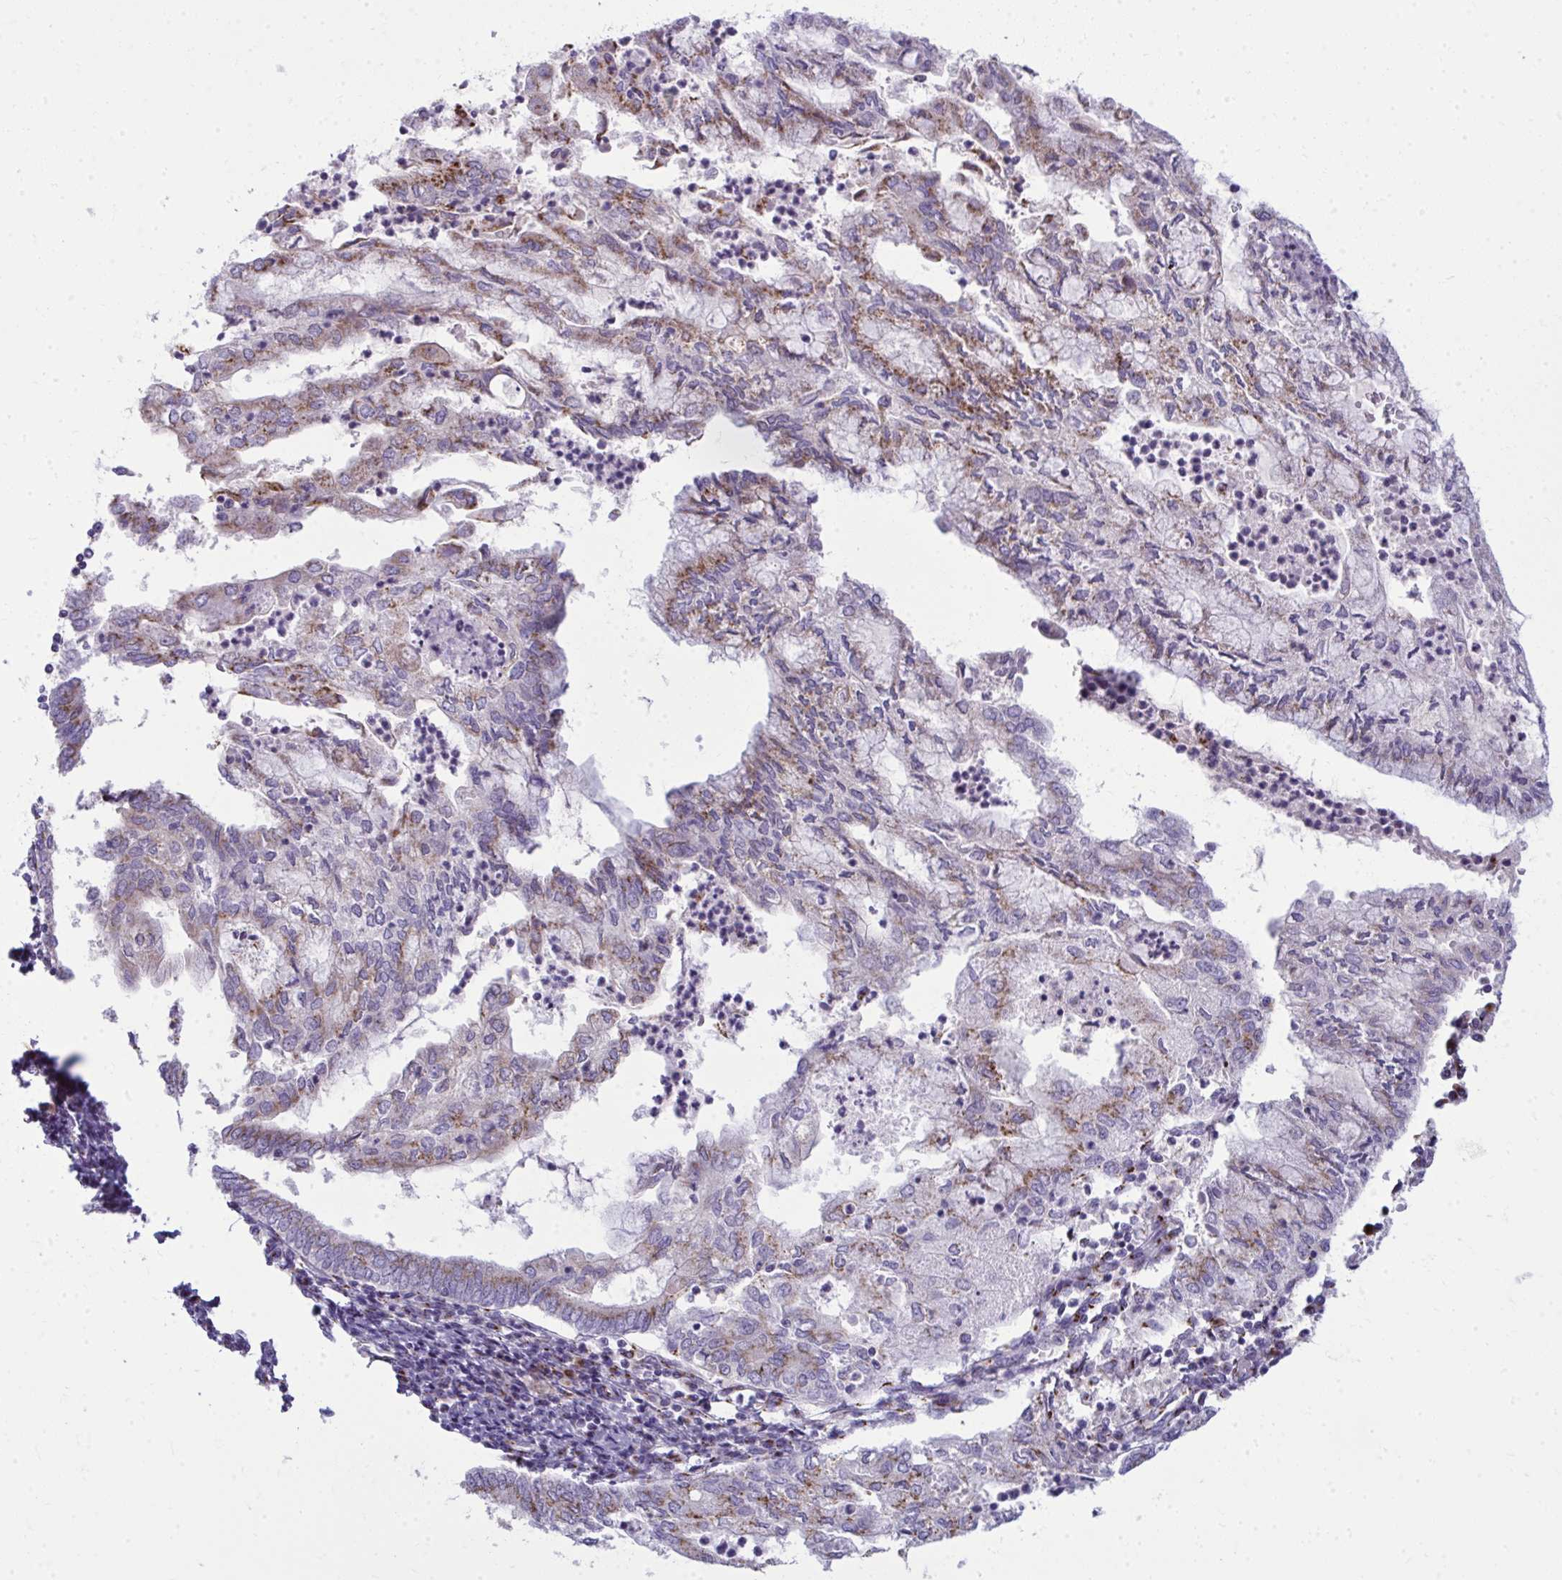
{"staining": {"intensity": "moderate", "quantity": ">75%", "location": "cytoplasmic/membranous"}, "tissue": "endometrial cancer", "cell_type": "Tumor cells", "image_type": "cancer", "snomed": [{"axis": "morphology", "description": "Adenocarcinoma, NOS"}, {"axis": "topography", "description": "Endometrium"}], "caption": "Immunohistochemistry (IHC) image of neoplastic tissue: human endometrial adenocarcinoma stained using immunohistochemistry shows medium levels of moderate protein expression localized specifically in the cytoplasmic/membranous of tumor cells, appearing as a cytoplasmic/membranous brown color.", "gene": "DTX4", "patient": {"sex": "female", "age": 75}}